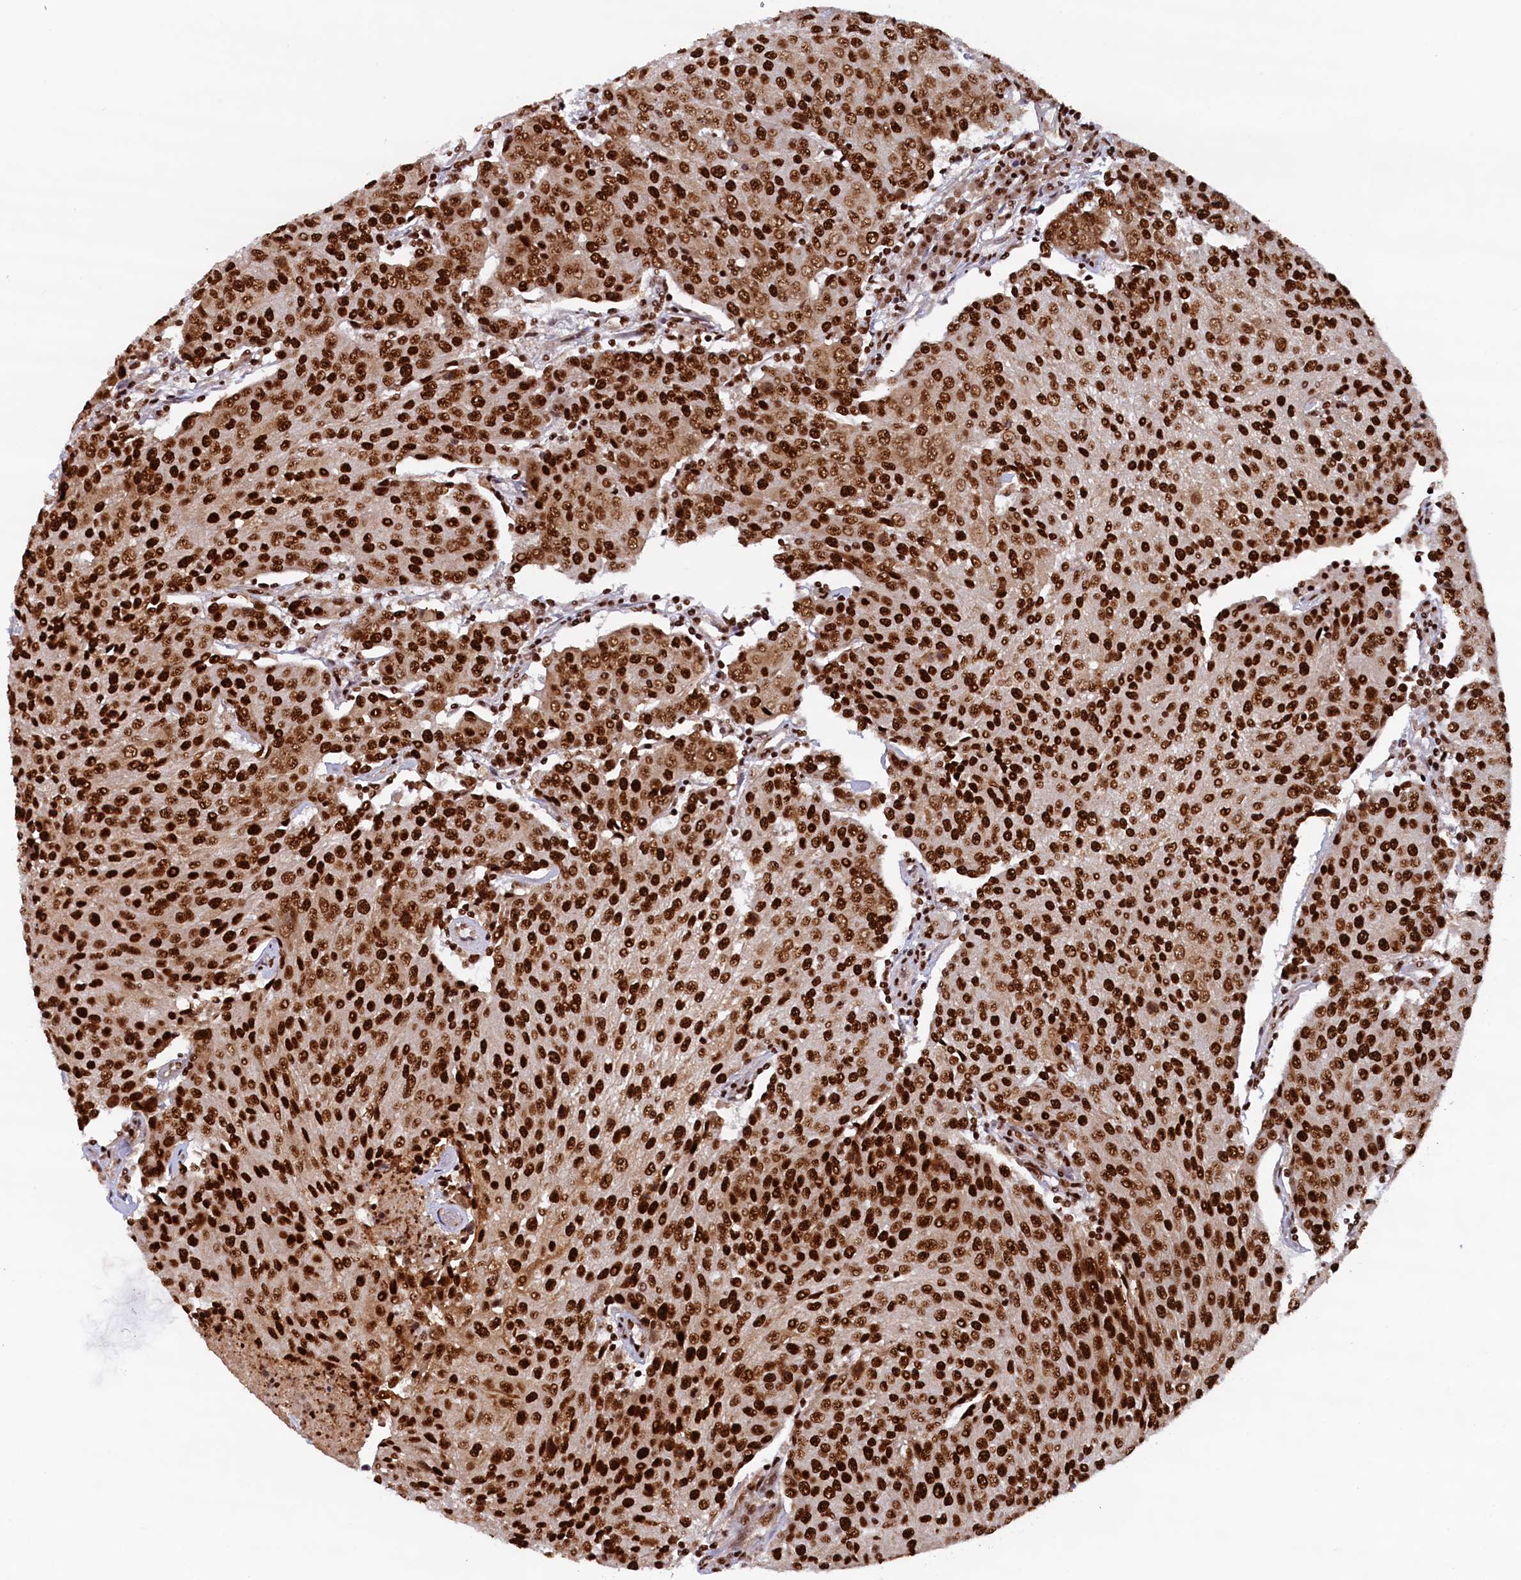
{"staining": {"intensity": "strong", "quantity": ">75%", "location": "nuclear"}, "tissue": "urothelial cancer", "cell_type": "Tumor cells", "image_type": "cancer", "snomed": [{"axis": "morphology", "description": "Urothelial carcinoma, High grade"}, {"axis": "topography", "description": "Urinary bladder"}], "caption": "Protein analysis of urothelial cancer tissue exhibits strong nuclear positivity in about >75% of tumor cells.", "gene": "ZC3H18", "patient": {"sex": "female", "age": 85}}